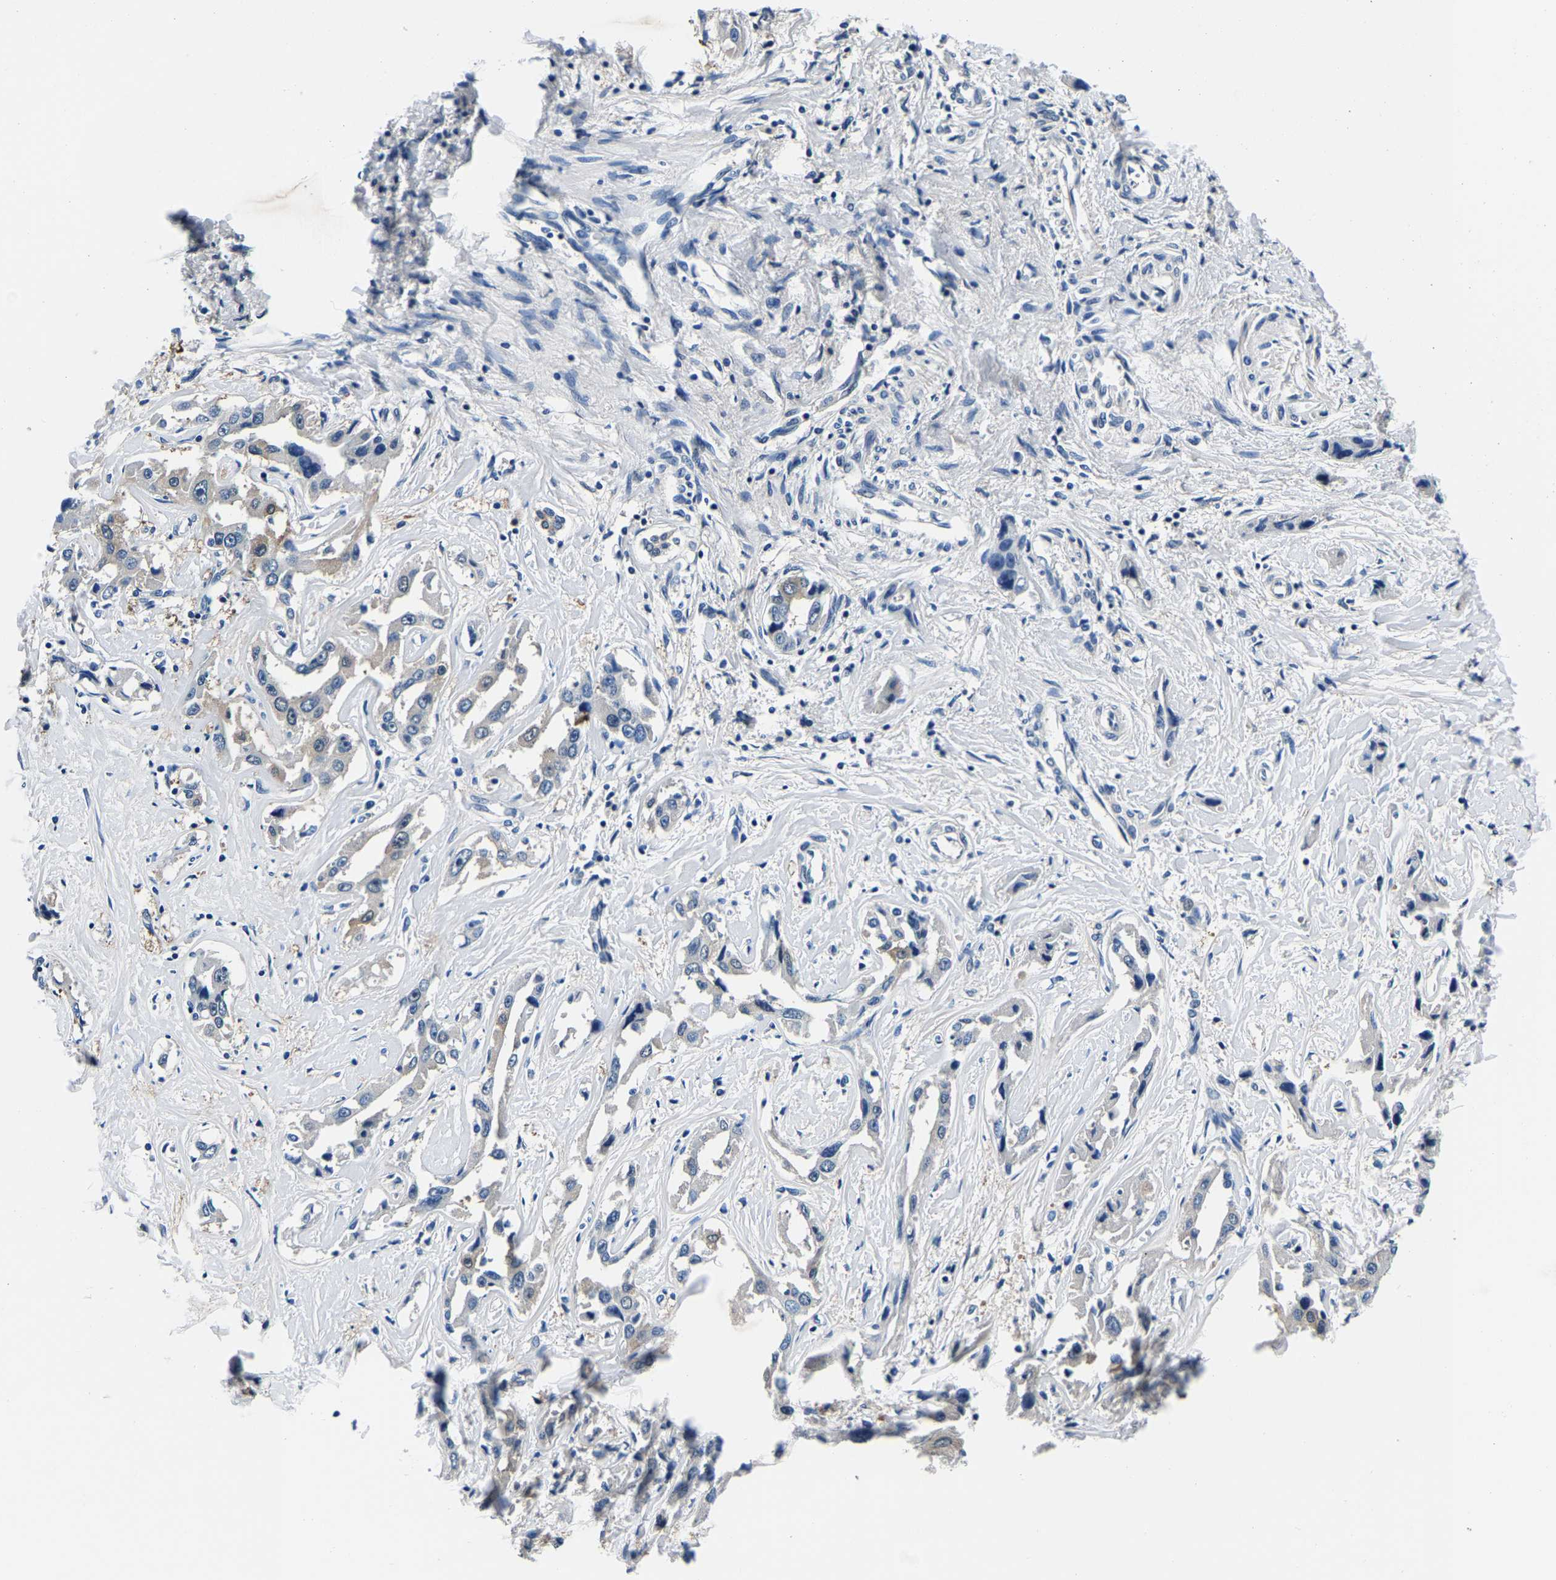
{"staining": {"intensity": "negative", "quantity": "none", "location": "none"}, "tissue": "liver cancer", "cell_type": "Tumor cells", "image_type": "cancer", "snomed": [{"axis": "morphology", "description": "Cholangiocarcinoma"}, {"axis": "topography", "description": "Liver"}], "caption": "Immunohistochemistry image of liver cancer (cholangiocarcinoma) stained for a protein (brown), which reveals no positivity in tumor cells.", "gene": "ACO1", "patient": {"sex": "male", "age": 59}}